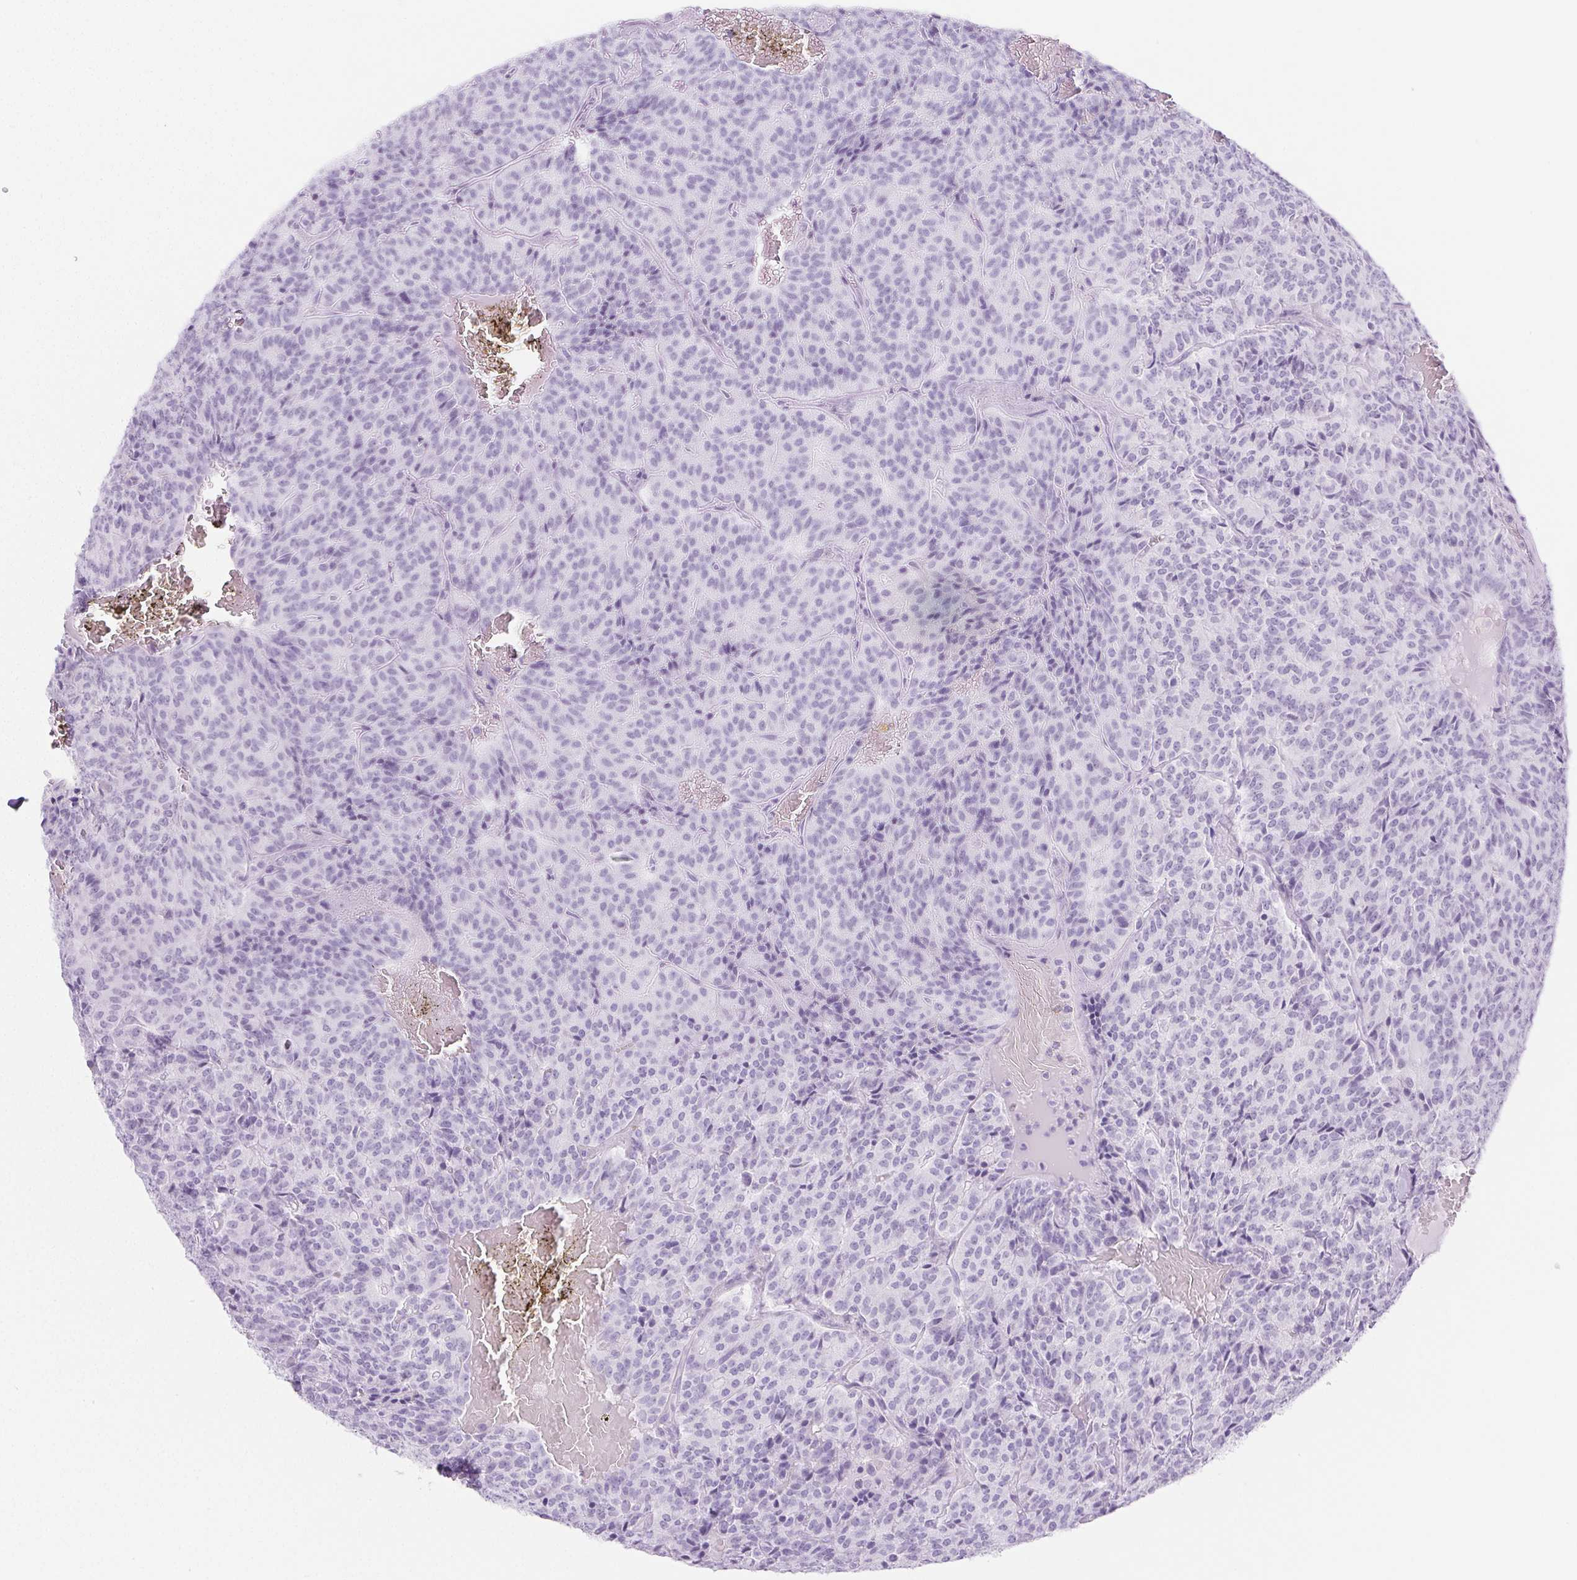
{"staining": {"intensity": "negative", "quantity": "none", "location": "none"}, "tissue": "carcinoid", "cell_type": "Tumor cells", "image_type": "cancer", "snomed": [{"axis": "morphology", "description": "Carcinoid, malignant, NOS"}, {"axis": "topography", "description": "Lung"}], "caption": "The image demonstrates no staining of tumor cells in malignant carcinoid.", "gene": "PI3", "patient": {"sex": "male", "age": 70}}